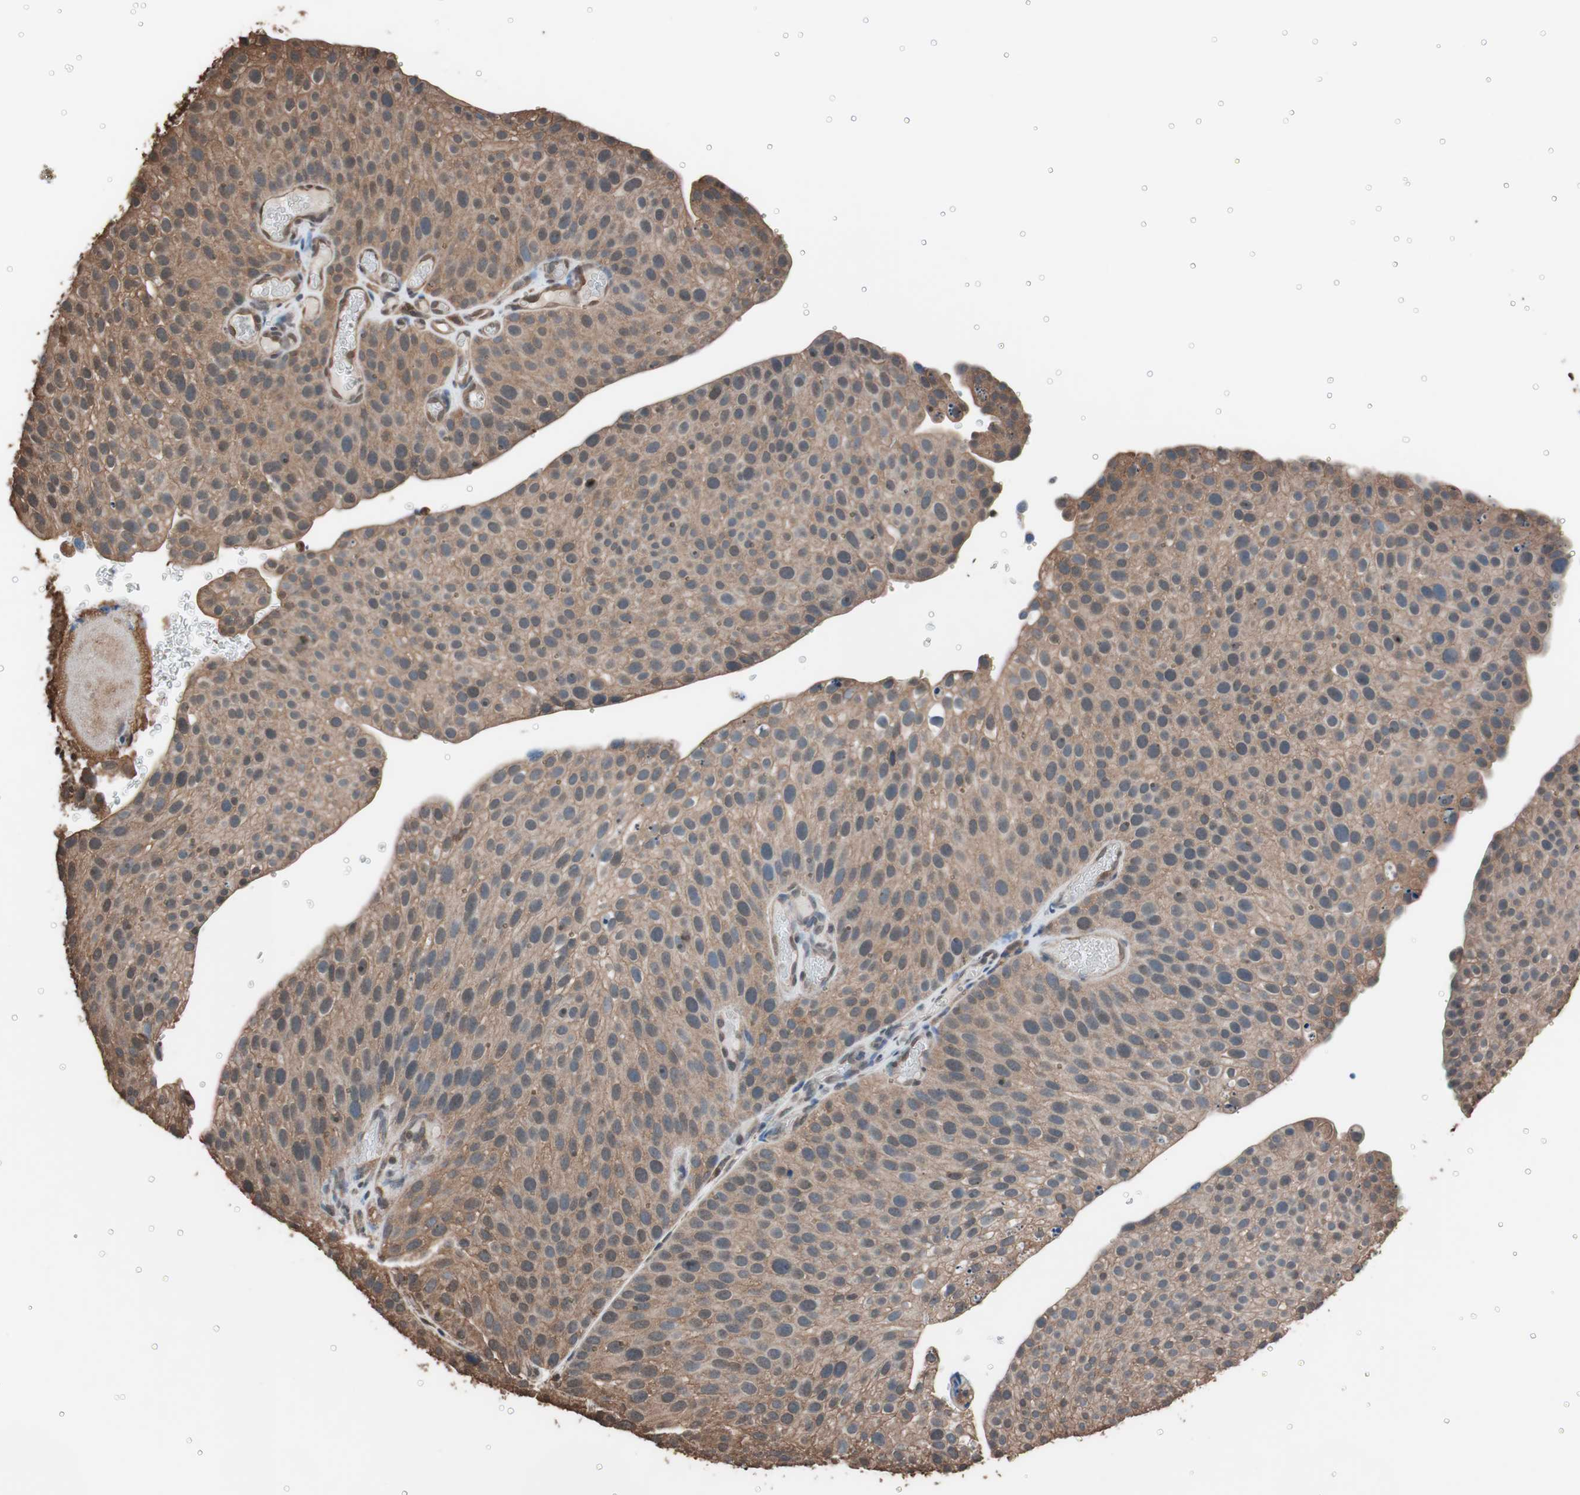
{"staining": {"intensity": "moderate", "quantity": ">75%", "location": "cytoplasmic/membranous"}, "tissue": "urothelial cancer", "cell_type": "Tumor cells", "image_type": "cancer", "snomed": [{"axis": "morphology", "description": "Urothelial carcinoma, Low grade"}, {"axis": "topography", "description": "Smooth muscle"}, {"axis": "topography", "description": "Urinary bladder"}], "caption": "A photomicrograph of low-grade urothelial carcinoma stained for a protein displays moderate cytoplasmic/membranous brown staining in tumor cells.", "gene": "CALM2", "patient": {"sex": "male", "age": 60}}